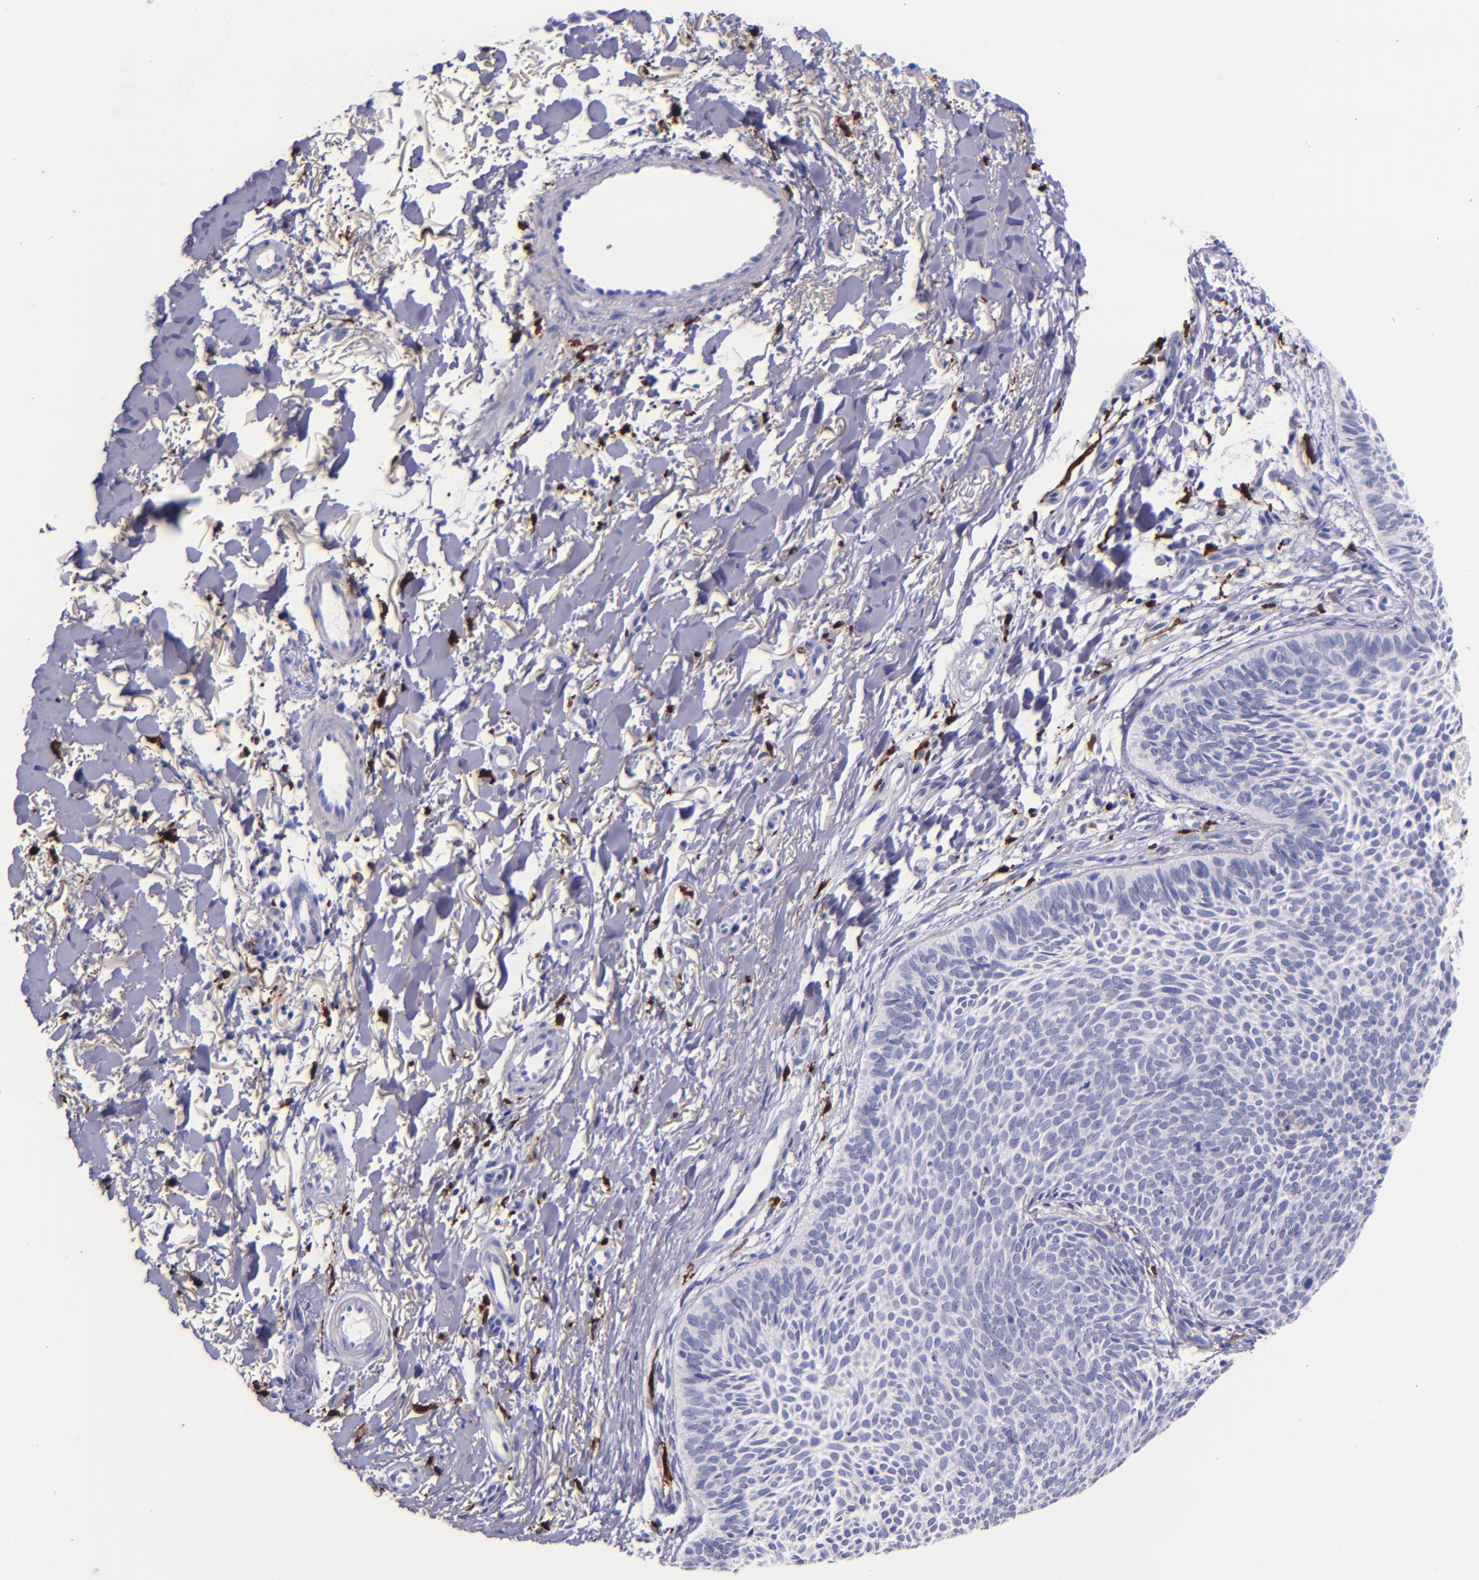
{"staining": {"intensity": "negative", "quantity": "none", "location": "none"}, "tissue": "skin cancer", "cell_type": "Tumor cells", "image_type": "cancer", "snomed": [{"axis": "morphology", "description": "Basal cell carcinoma"}, {"axis": "topography", "description": "Skin"}], "caption": "Immunohistochemistry histopathology image of neoplastic tissue: skin basal cell carcinoma stained with DAB demonstrates no significant protein expression in tumor cells.", "gene": "F13A1", "patient": {"sex": "male", "age": 84}}